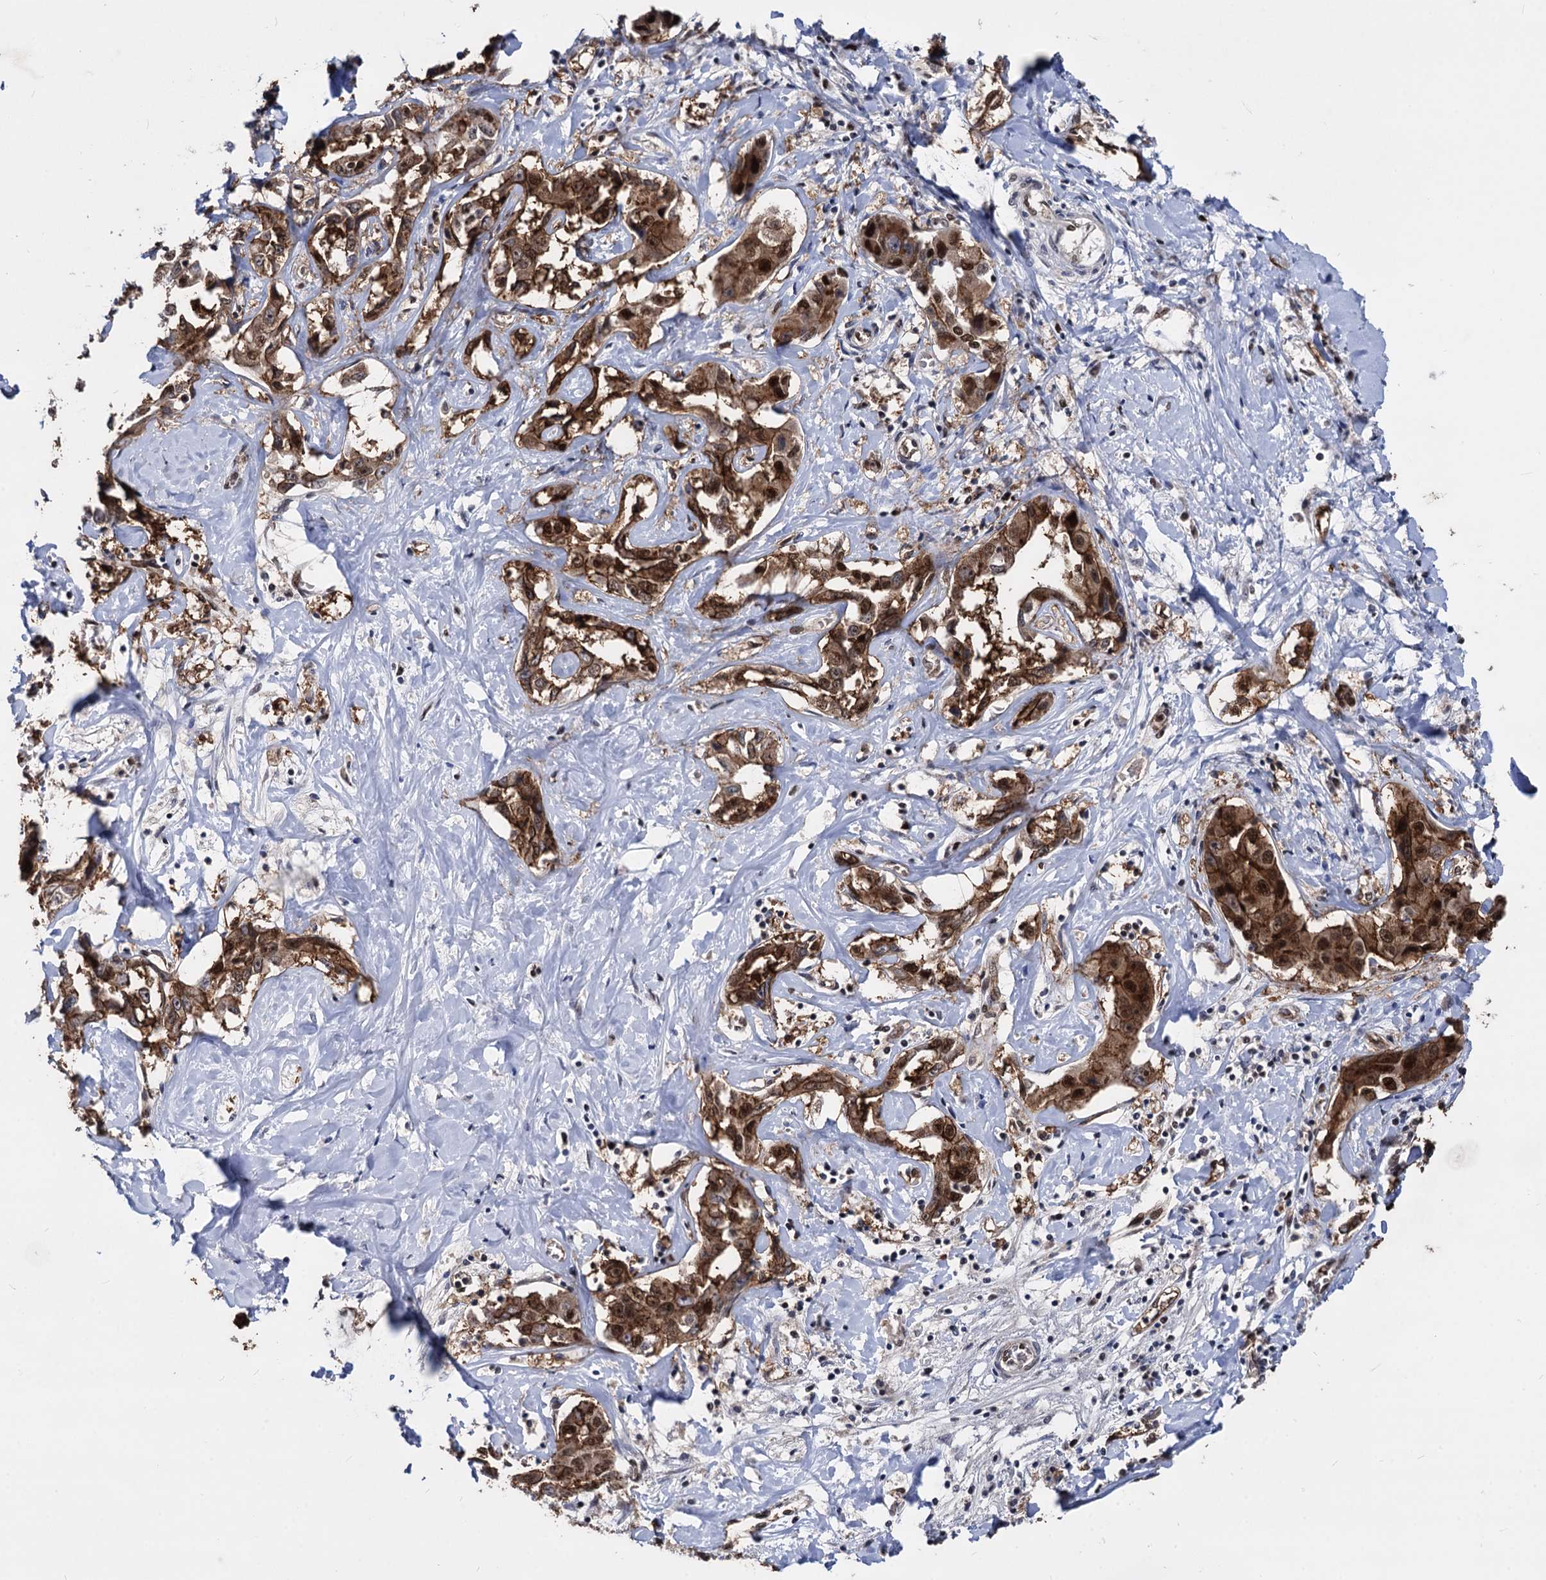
{"staining": {"intensity": "strong", "quantity": ">75%", "location": "cytoplasmic/membranous,nuclear"}, "tissue": "liver cancer", "cell_type": "Tumor cells", "image_type": "cancer", "snomed": [{"axis": "morphology", "description": "Cholangiocarcinoma"}, {"axis": "topography", "description": "Liver"}], "caption": "Strong cytoplasmic/membranous and nuclear expression for a protein is seen in about >75% of tumor cells of liver cancer (cholangiocarcinoma) using IHC.", "gene": "GALNT11", "patient": {"sex": "male", "age": 59}}